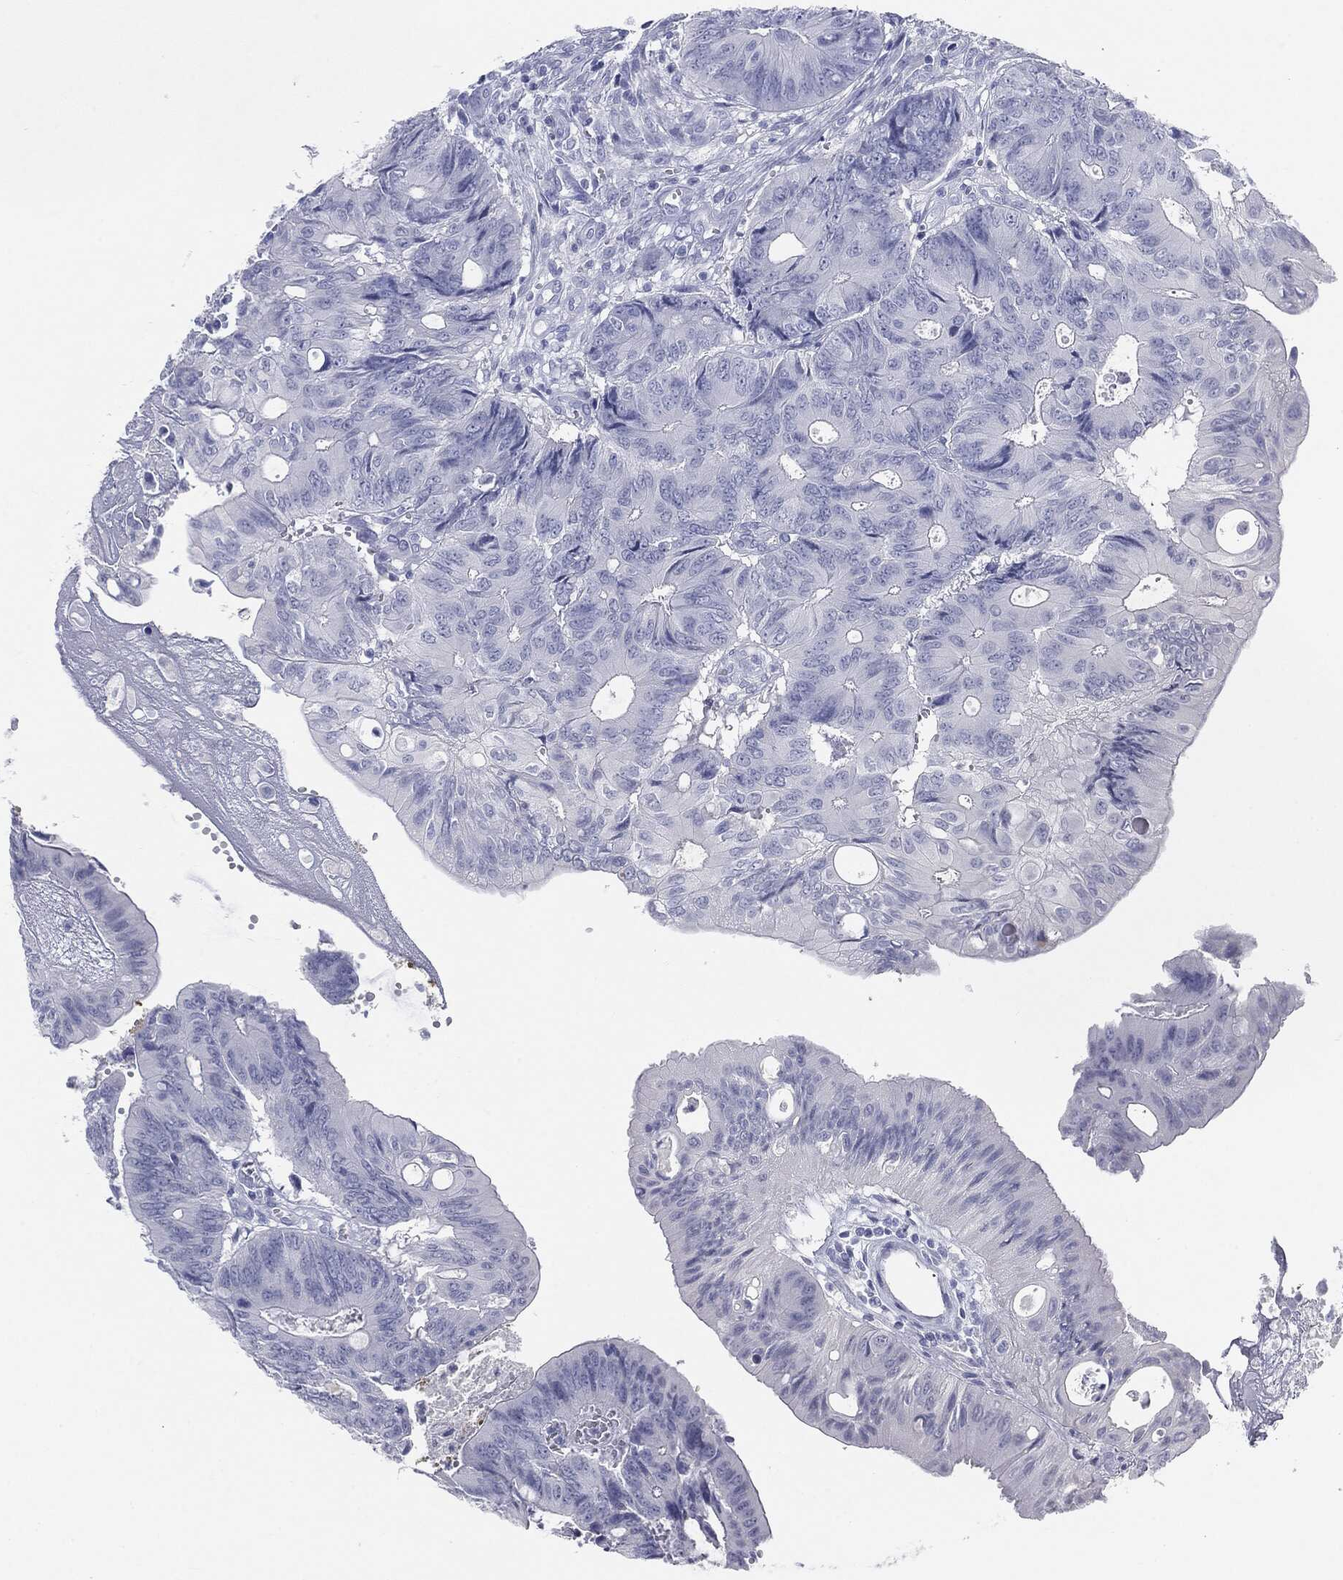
{"staining": {"intensity": "negative", "quantity": "none", "location": "none"}, "tissue": "colorectal cancer", "cell_type": "Tumor cells", "image_type": "cancer", "snomed": [{"axis": "morphology", "description": "Normal tissue, NOS"}, {"axis": "morphology", "description": "Adenocarcinoma, NOS"}, {"axis": "topography", "description": "Colon"}], "caption": "A high-resolution photomicrograph shows immunohistochemistry (IHC) staining of colorectal cancer, which shows no significant staining in tumor cells.", "gene": "CGB1", "patient": {"sex": "male", "age": 65}}